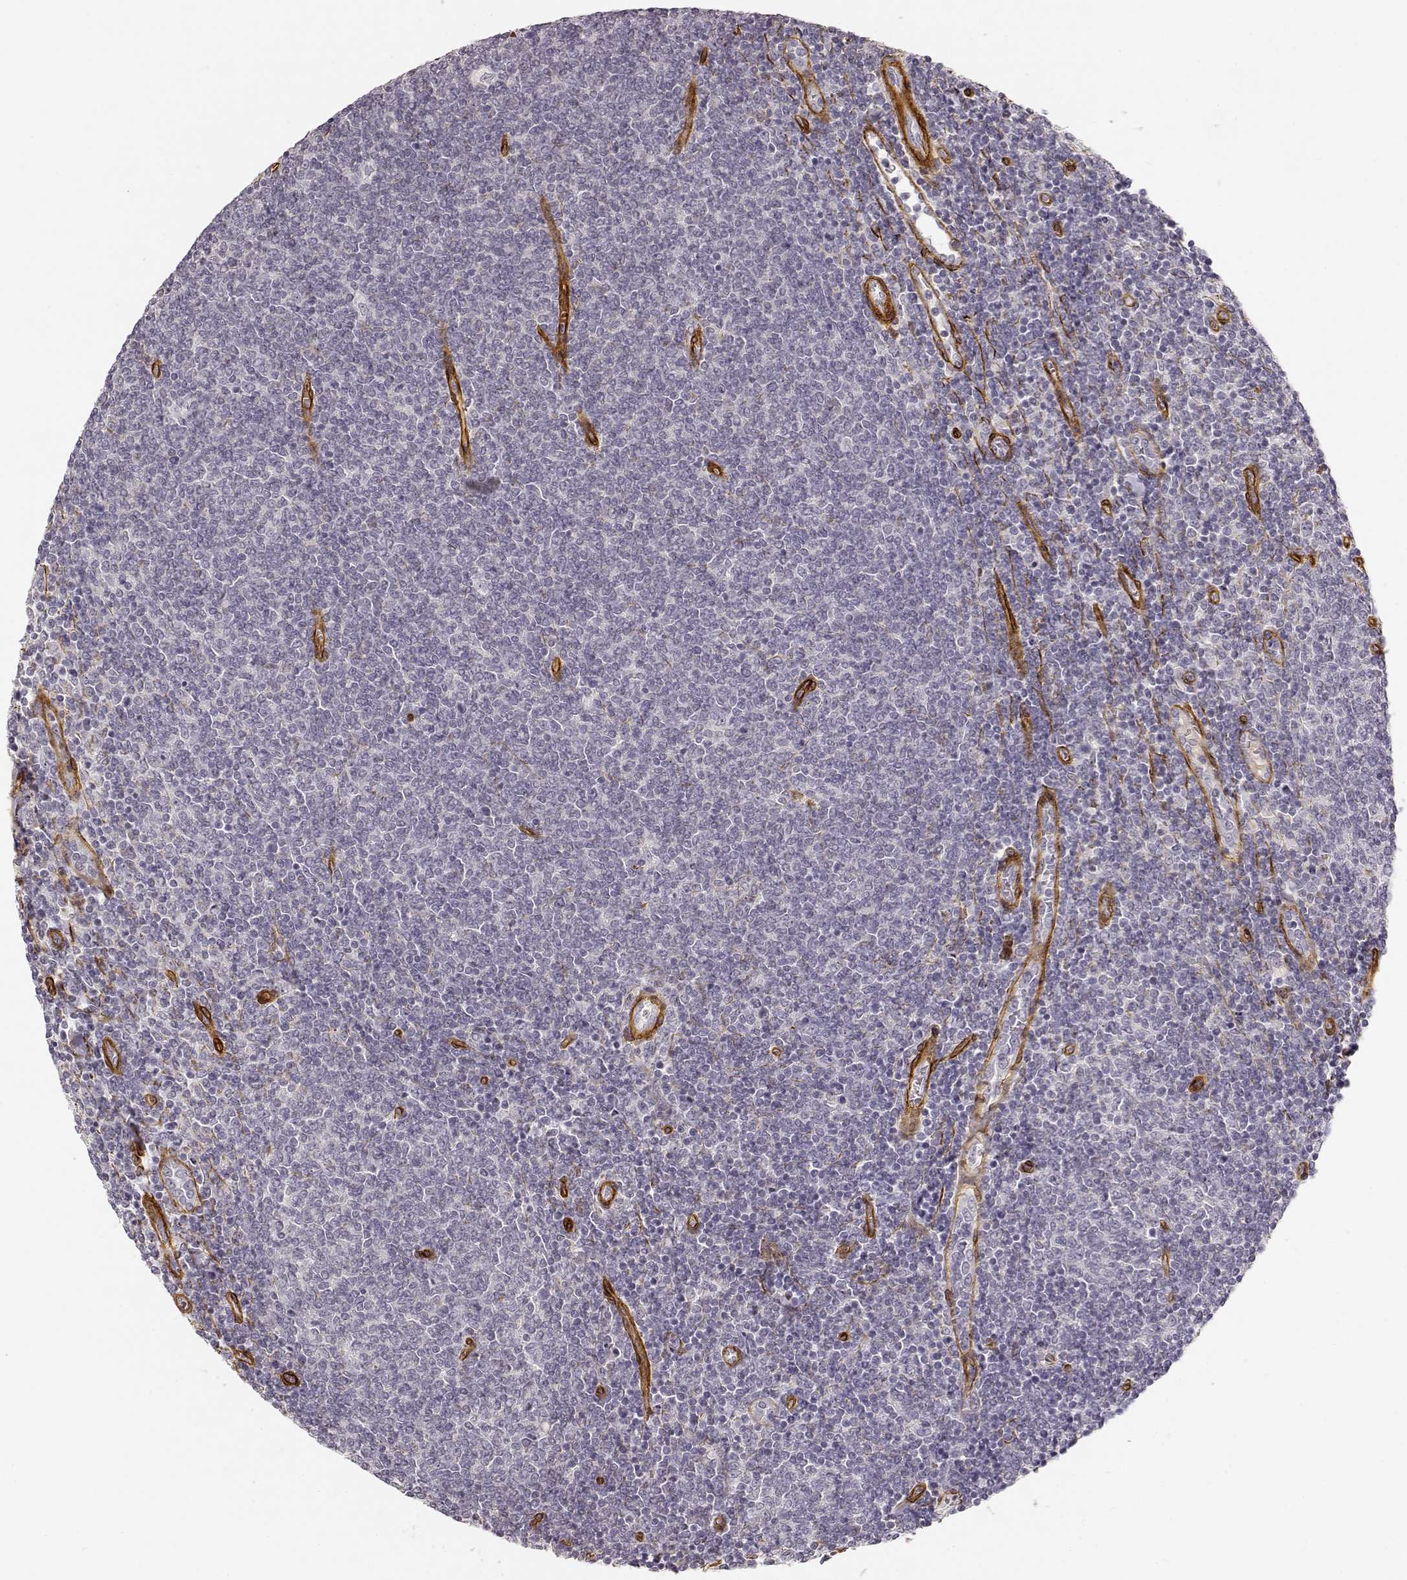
{"staining": {"intensity": "negative", "quantity": "none", "location": "none"}, "tissue": "lymphoma", "cell_type": "Tumor cells", "image_type": "cancer", "snomed": [{"axis": "morphology", "description": "Malignant lymphoma, non-Hodgkin's type, Low grade"}, {"axis": "topography", "description": "Lymph node"}], "caption": "Immunohistochemistry micrograph of human malignant lymphoma, non-Hodgkin's type (low-grade) stained for a protein (brown), which shows no positivity in tumor cells.", "gene": "LAMA4", "patient": {"sex": "male", "age": 52}}